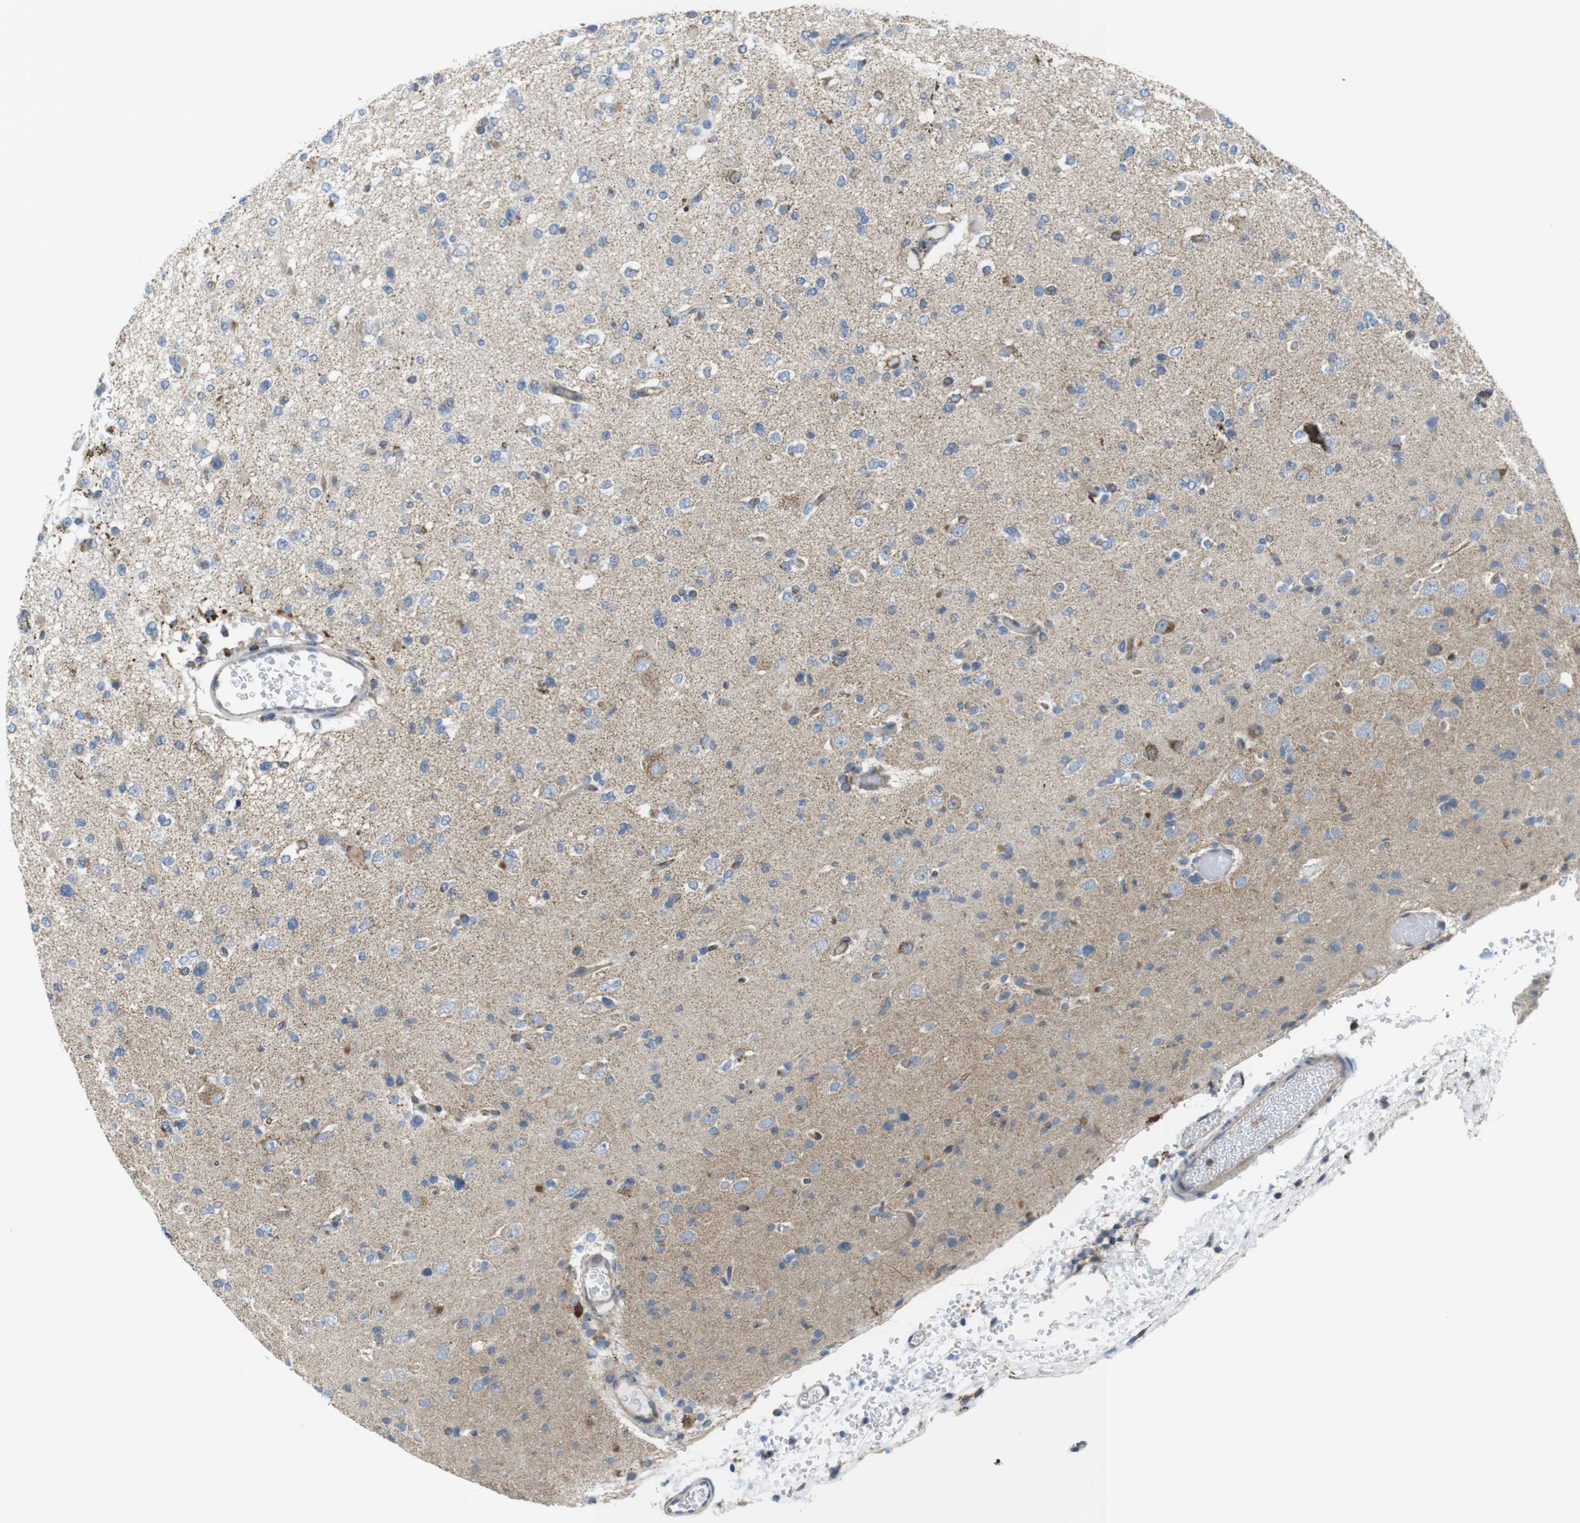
{"staining": {"intensity": "weak", "quantity": "<25%", "location": "cytoplasmic/membranous"}, "tissue": "glioma", "cell_type": "Tumor cells", "image_type": "cancer", "snomed": [{"axis": "morphology", "description": "Glioma, malignant, Low grade"}, {"axis": "topography", "description": "Brain"}], "caption": "Immunohistochemistry (IHC) of human malignant glioma (low-grade) reveals no staining in tumor cells.", "gene": "KCNE3", "patient": {"sex": "female", "age": 22}}